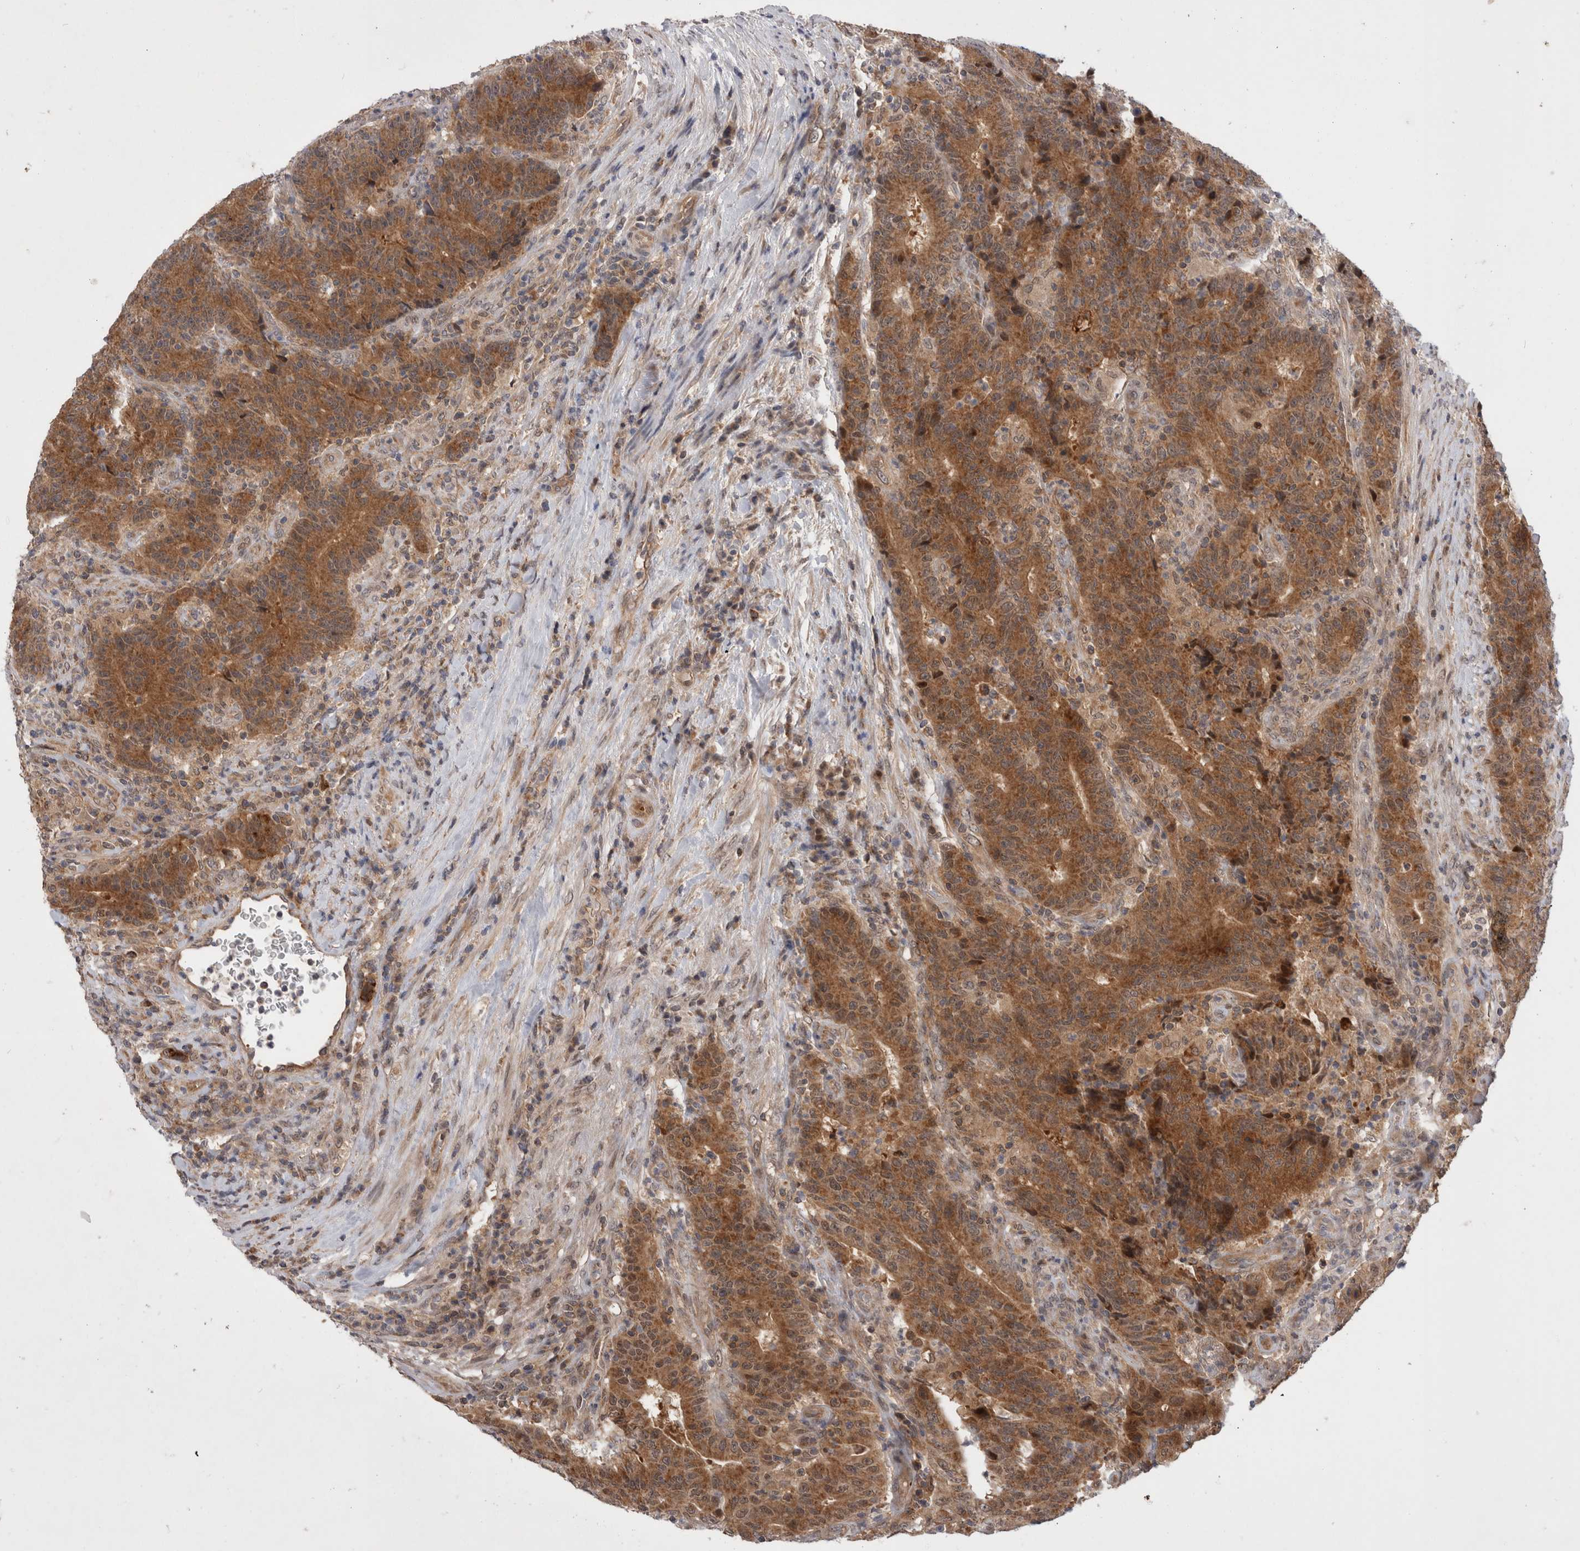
{"staining": {"intensity": "moderate", "quantity": ">75%", "location": "cytoplasmic/membranous"}, "tissue": "colorectal cancer", "cell_type": "Tumor cells", "image_type": "cancer", "snomed": [{"axis": "morphology", "description": "Normal tissue, NOS"}, {"axis": "morphology", "description": "Adenocarcinoma, NOS"}, {"axis": "topography", "description": "Colon"}], "caption": "IHC micrograph of colorectal cancer (adenocarcinoma) stained for a protein (brown), which shows medium levels of moderate cytoplasmic/membranous staining in approximately >75% of tumor cells.", "gene": "MRPL37", "patient": {"sex": "female", "age": 75}}